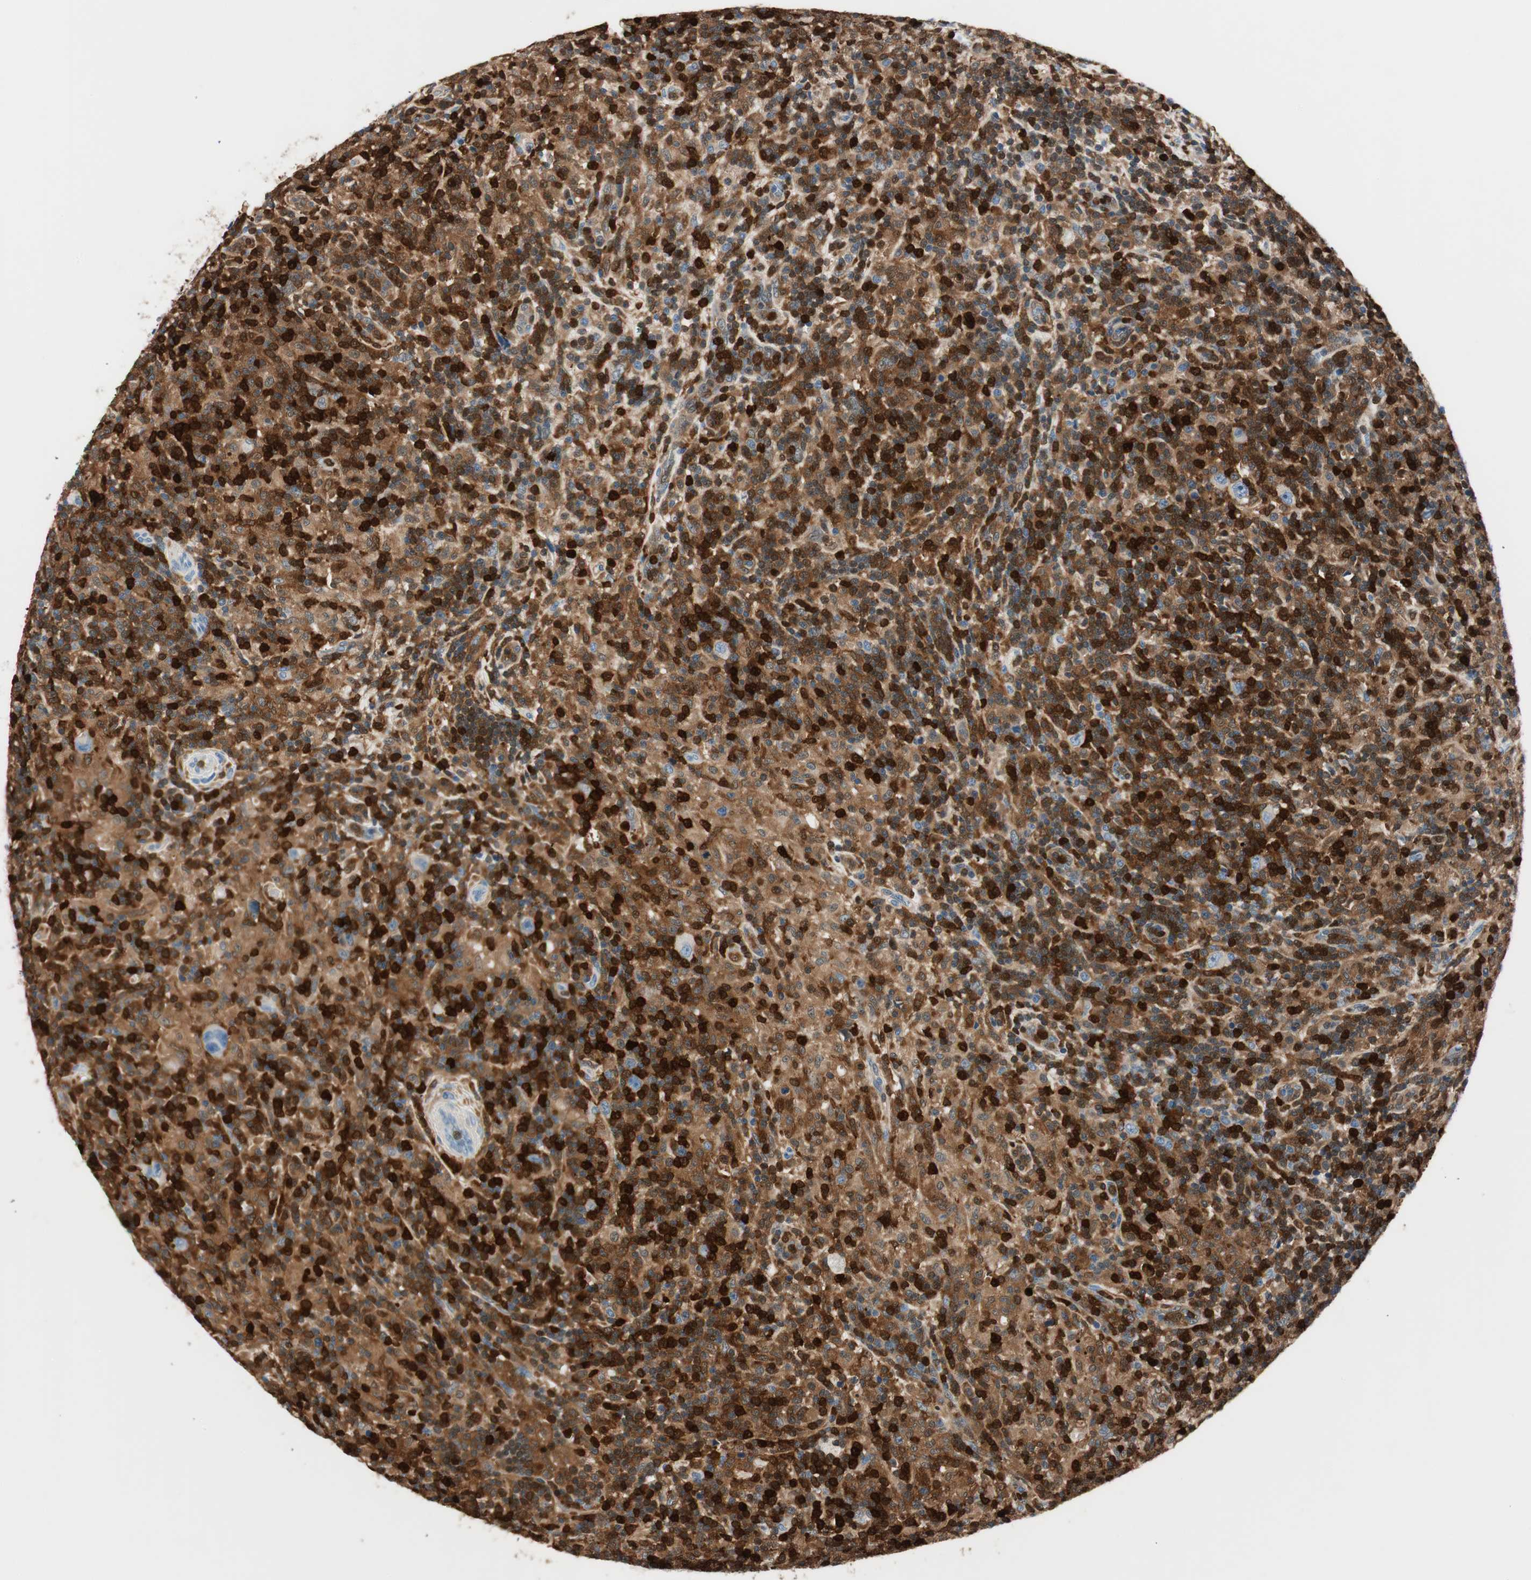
{"staining": {"intensity": "negative", "quantity": "none", "location": "none"}, "tissue": "lymphoma", "cell_type": "Tumor cells", "image_type": "cancer", "snomed": [{"axis": "morphology", "description": "Hodgkin's disease, NOS"}, {"axis": "topography", "description": "Lymph node"}], "caption": "Immunohistochemical staining of human Hodgkin's disease demonstrates no significant positivity in tumor cells.", "gene": "COTL1", "patient": {"sex": "male", "age": 70}}